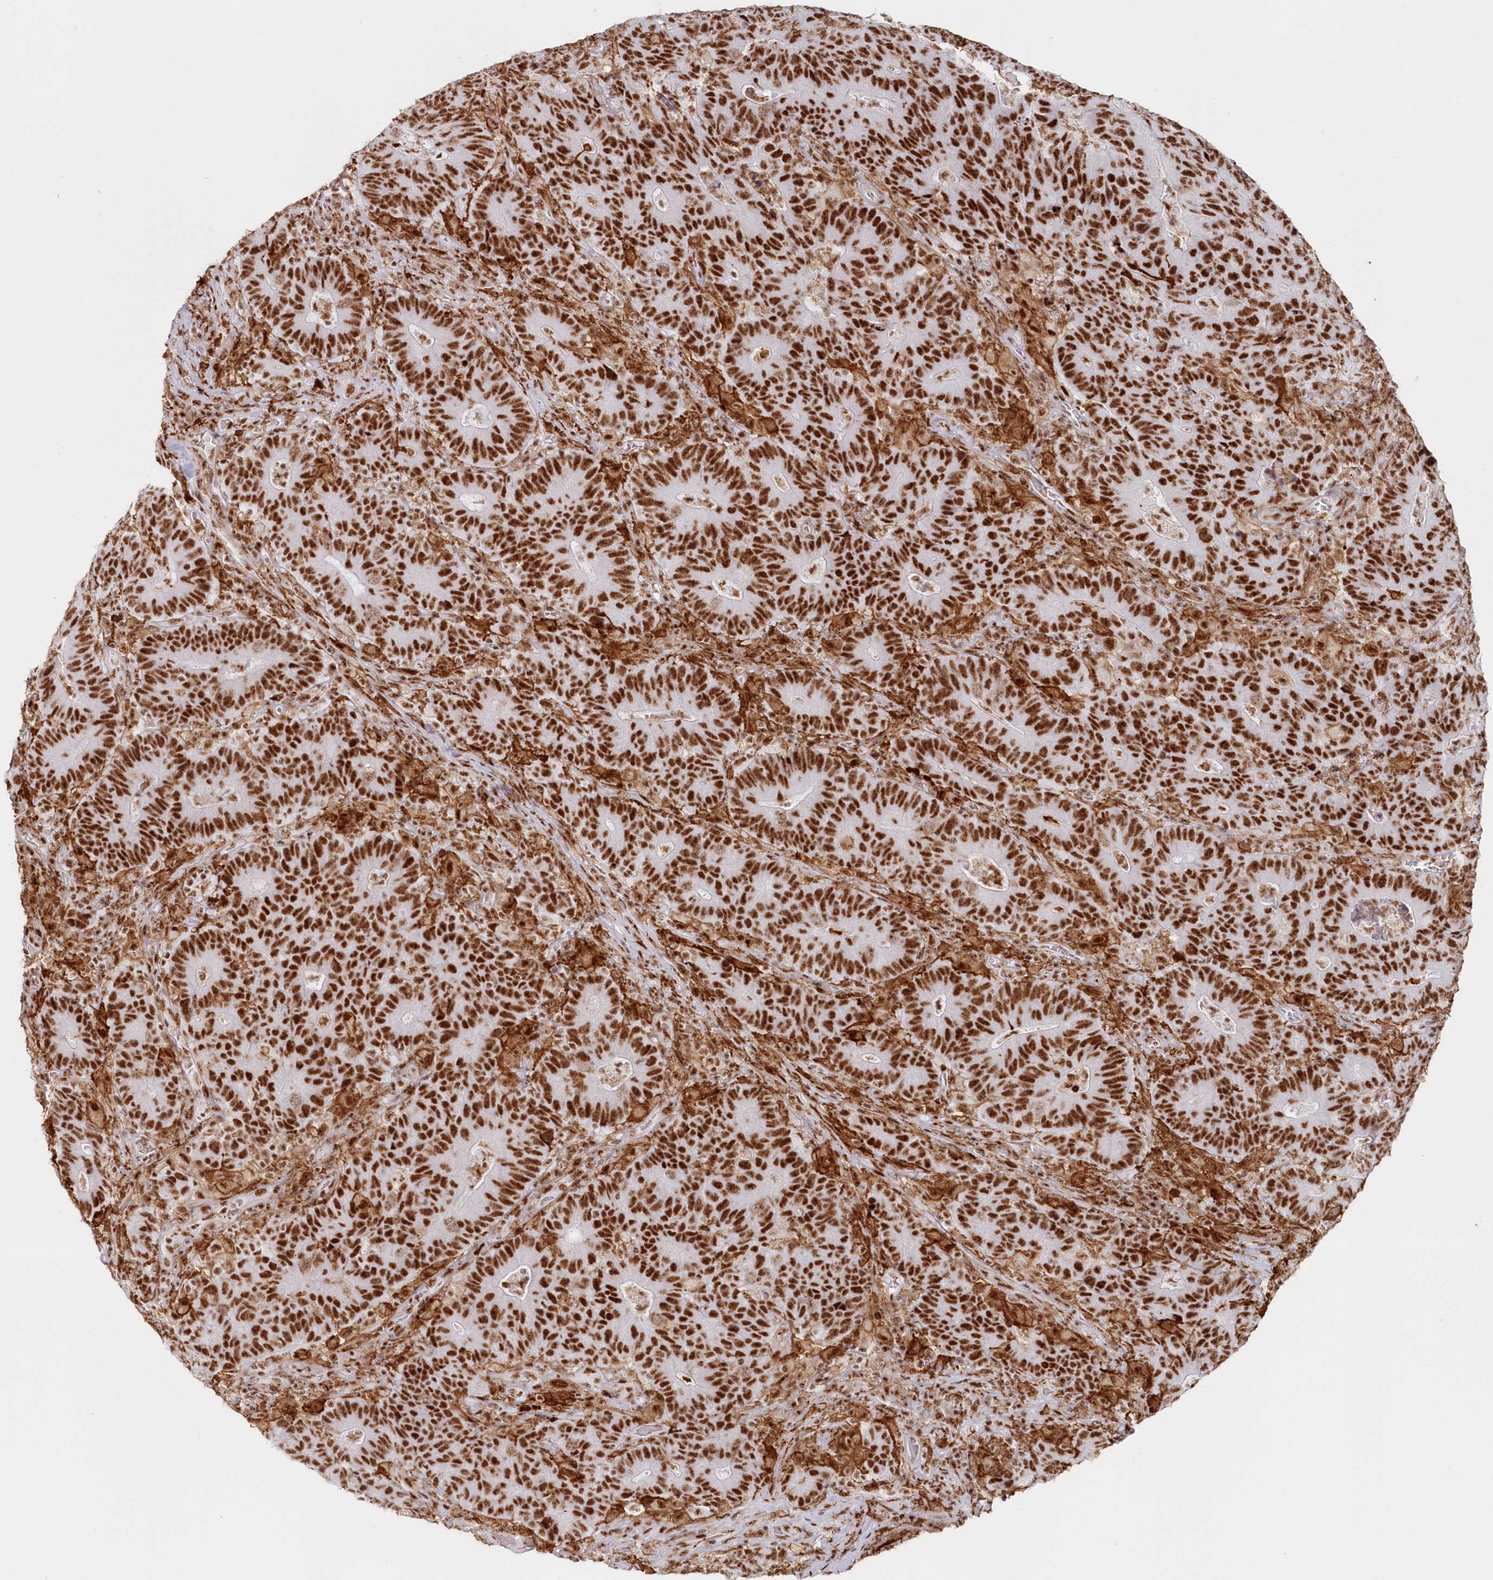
{"staining": {"intensity": "strong", "quantity": ">75%", "location": "cytoplasmic/membranous,nuclear"}, "tissue": "colorectal cancer", "cell_type": "Tumor cells", "image_type": "cancer", "snomed": [{"axis": "morphology", "description": "Normal tissue, NOS"}, {"axis": "morphology", "description": "Adenocarcinoma, NOS"}, {"axis": "topography", "description": "Colon"}], "caption": "Colorectal cancer was stained to show a protein in brown. There is high levels of strong cytoplasmic/membranous and nuclear expression in approximately >75% of tumor cells. (Stains: DAB (3,3'-diaminobenzidine) in brown, nuclei in blue, Microscopy: brightfield microscopy at high magnification).", "gene": "DDX46", "patient": {"sex": "female", "age": 75}}